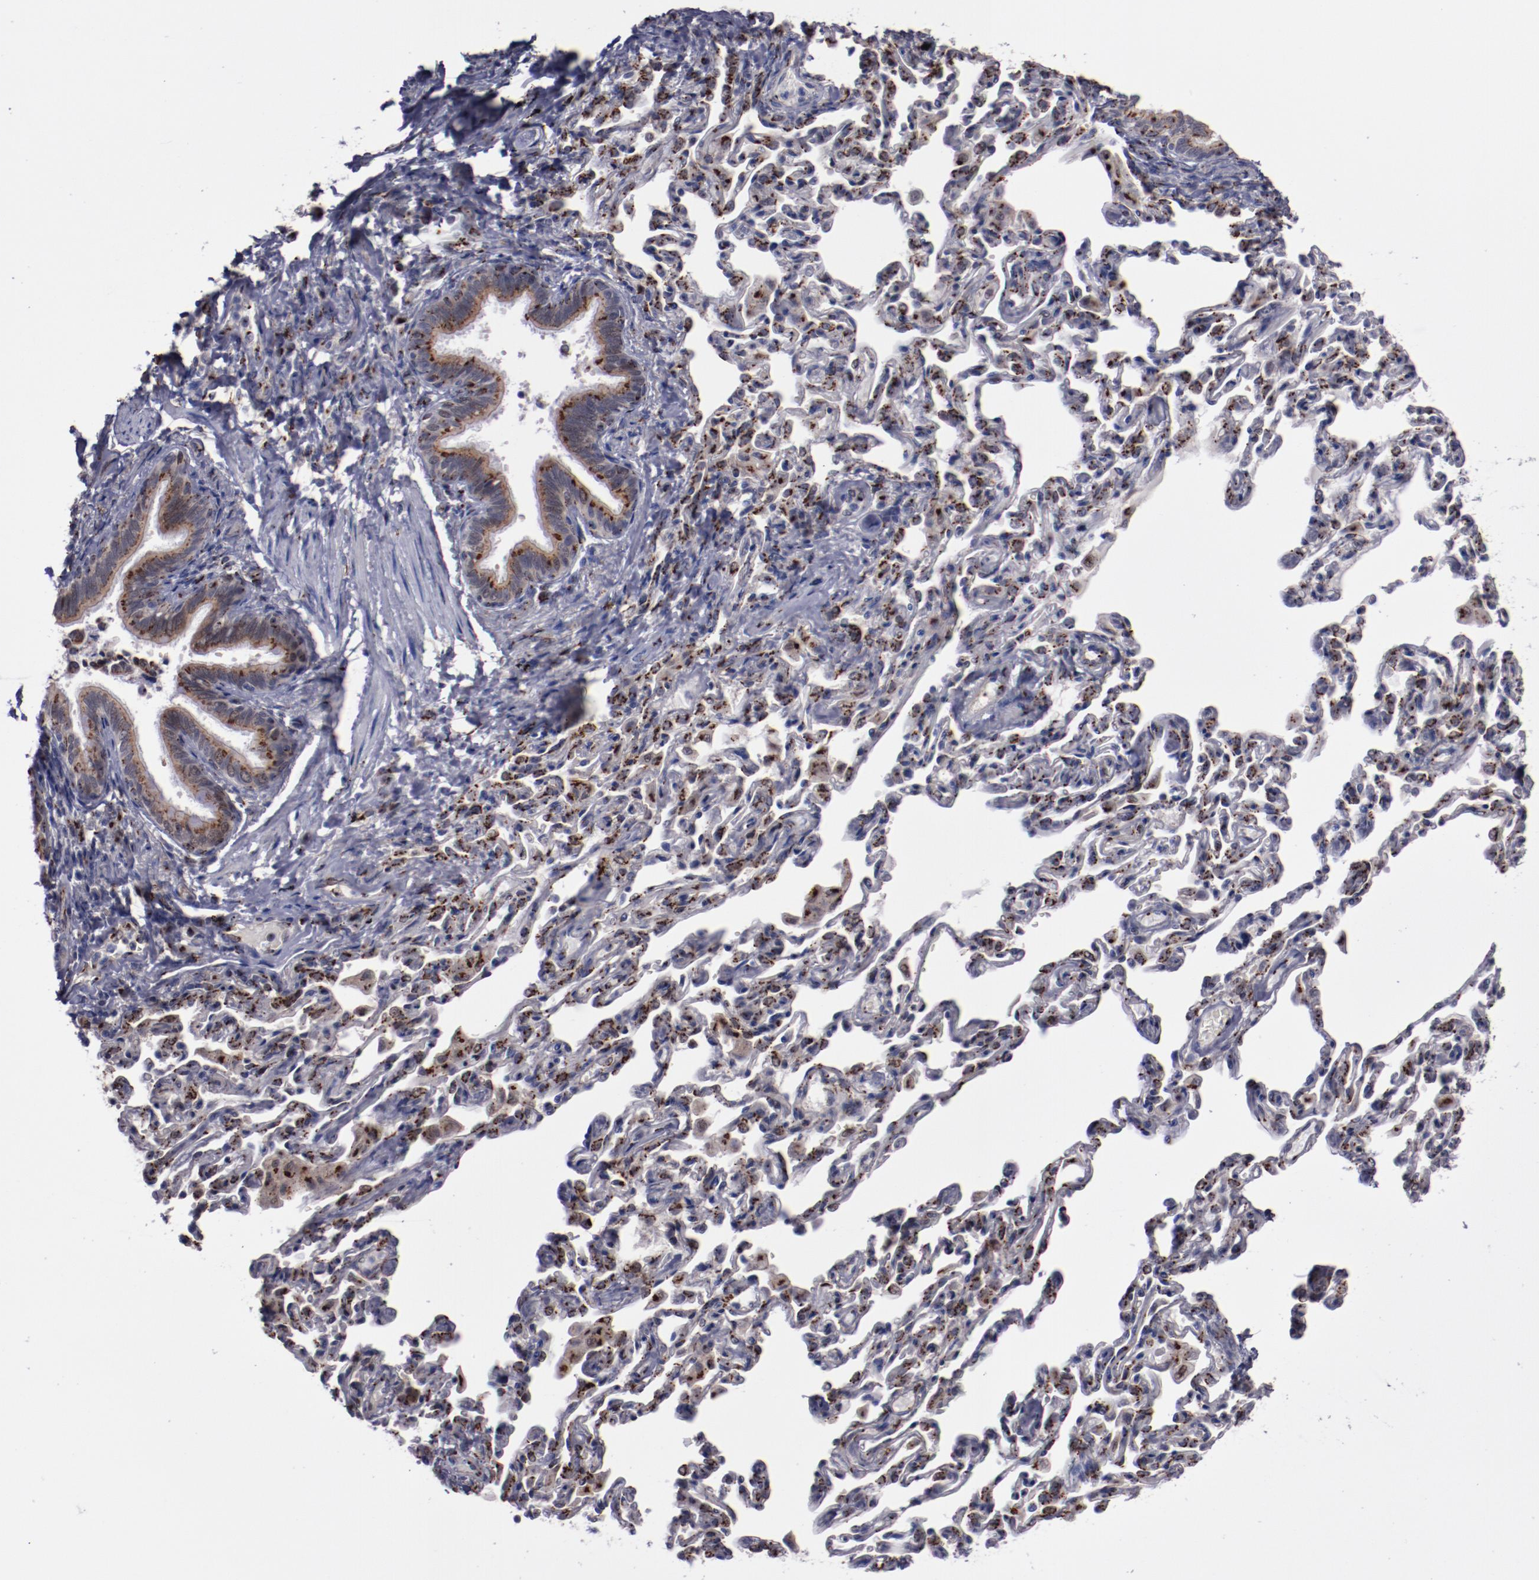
{"staining": {"intensity": "strong", "quantity": ">75%", "location": "cytoplasmic/membranous"}, "tissue": "bronchus", "cell_type": "Respiratory epithelial cells", "image_type": "normal", "snomed": [{"axis": "morphology", "description": "Normal tissue, NOS"}, {"axis": "topography", "description": "Lung"}], "caption": "Protein positivity by IHC demonstrates strong cytoplasmic/membranous positivity in approximately >75% of respiratory epithelial cells in benign bronchus.", "gene": "GOLIM4", "patient": {"sex": "male", "age": 64}}